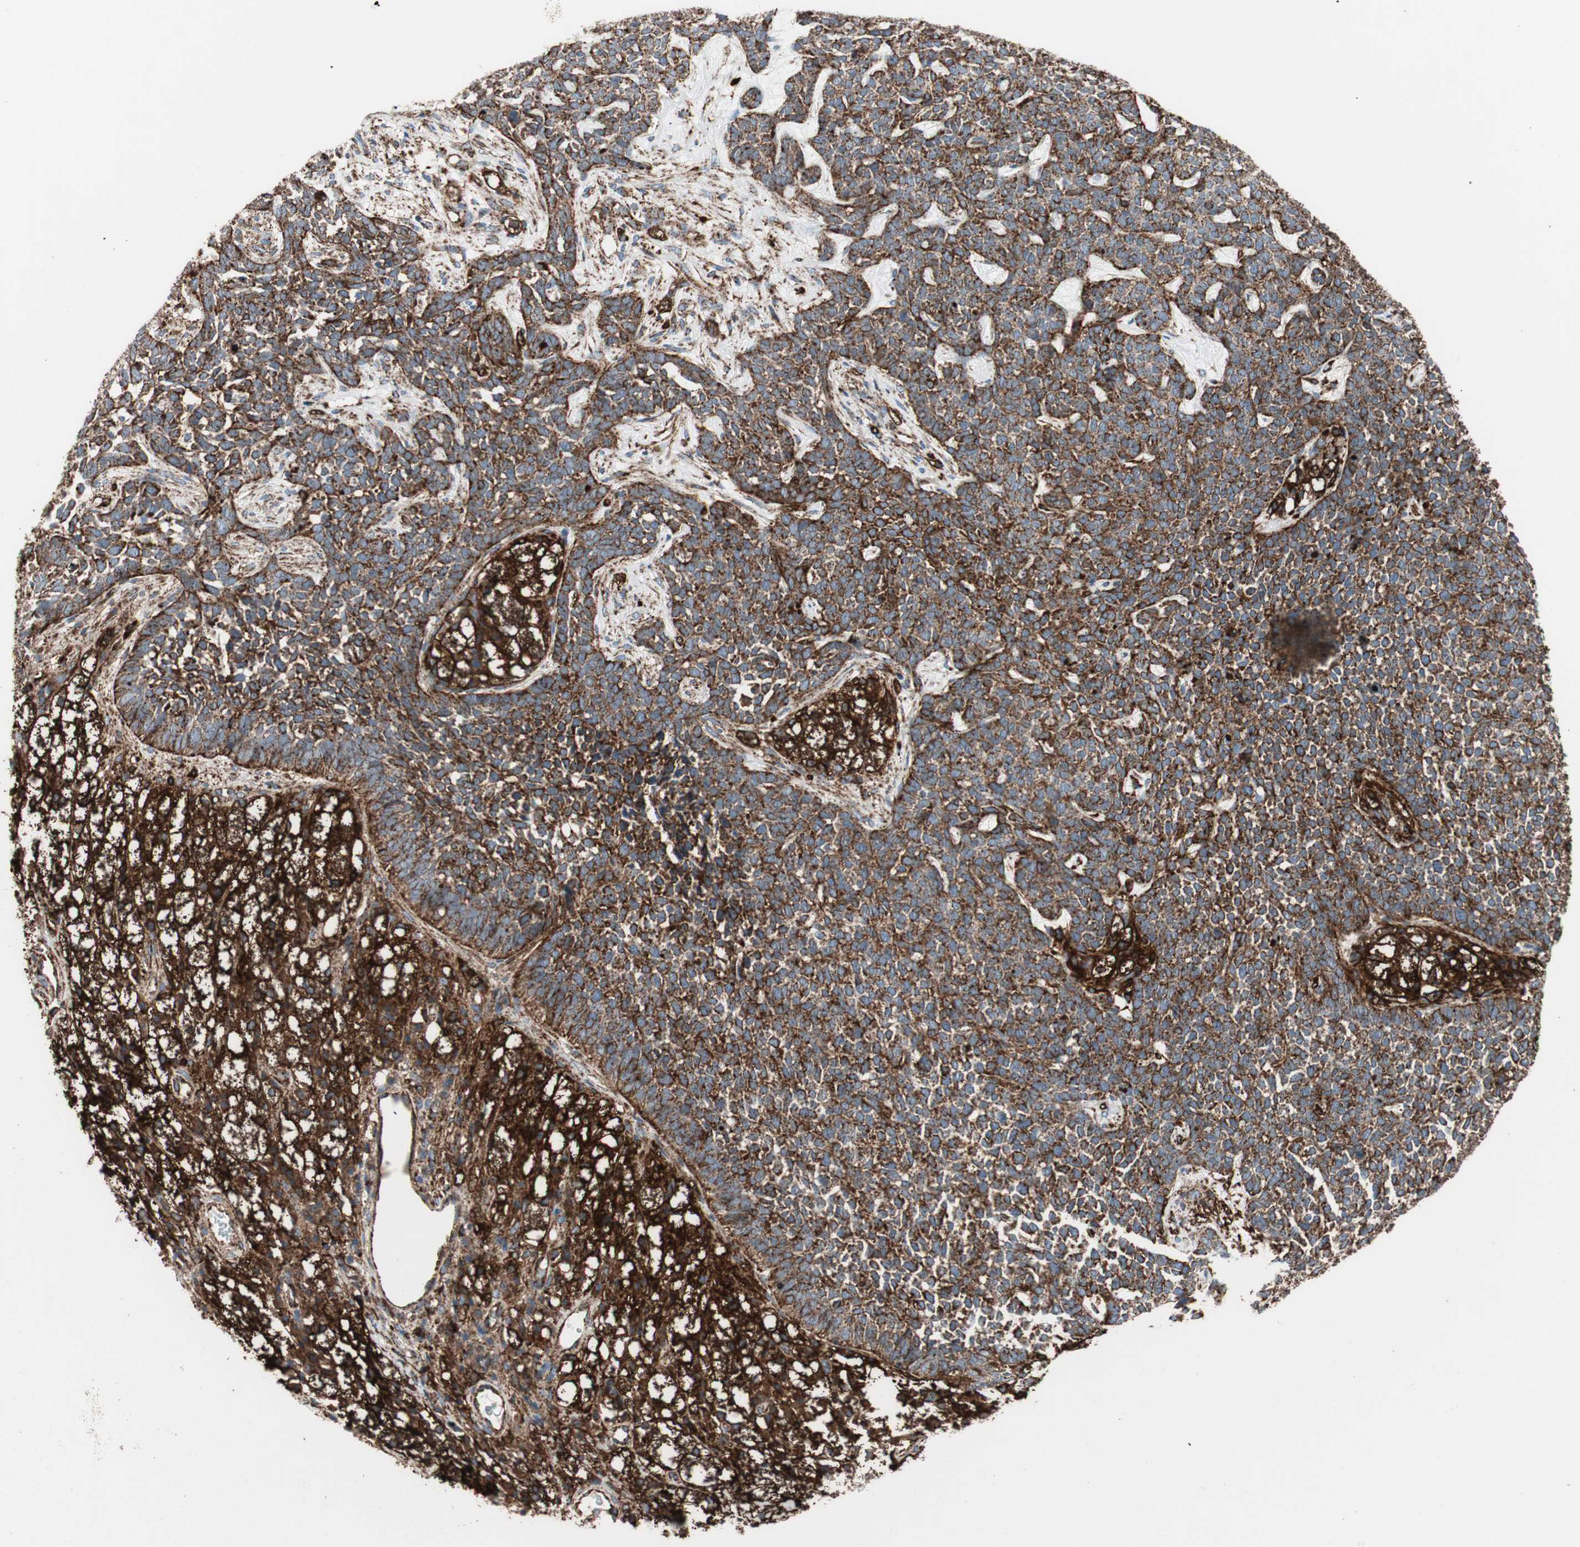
{"staining": {"intensity": "strong", "quantity": ">75%", "location": "cytoplasmic/membranous"}, "tissue": "skin cancer", "cell_type": "Tumor cells", "image_type": "cancer", "snomed": [{"axis": "morphology", "description": "Basal cell carcinoma"}, {"axis": "topography", "description": "Skin"}], "caption": "This histopathology image displays IHC staining of human basal cell carcinoma (skin), with high strong cytoplasmic/membranous expression in approximately >75% of tumor cells.", "gene": "LAMP1", "patient": {"sex": "female", "age": 84}}